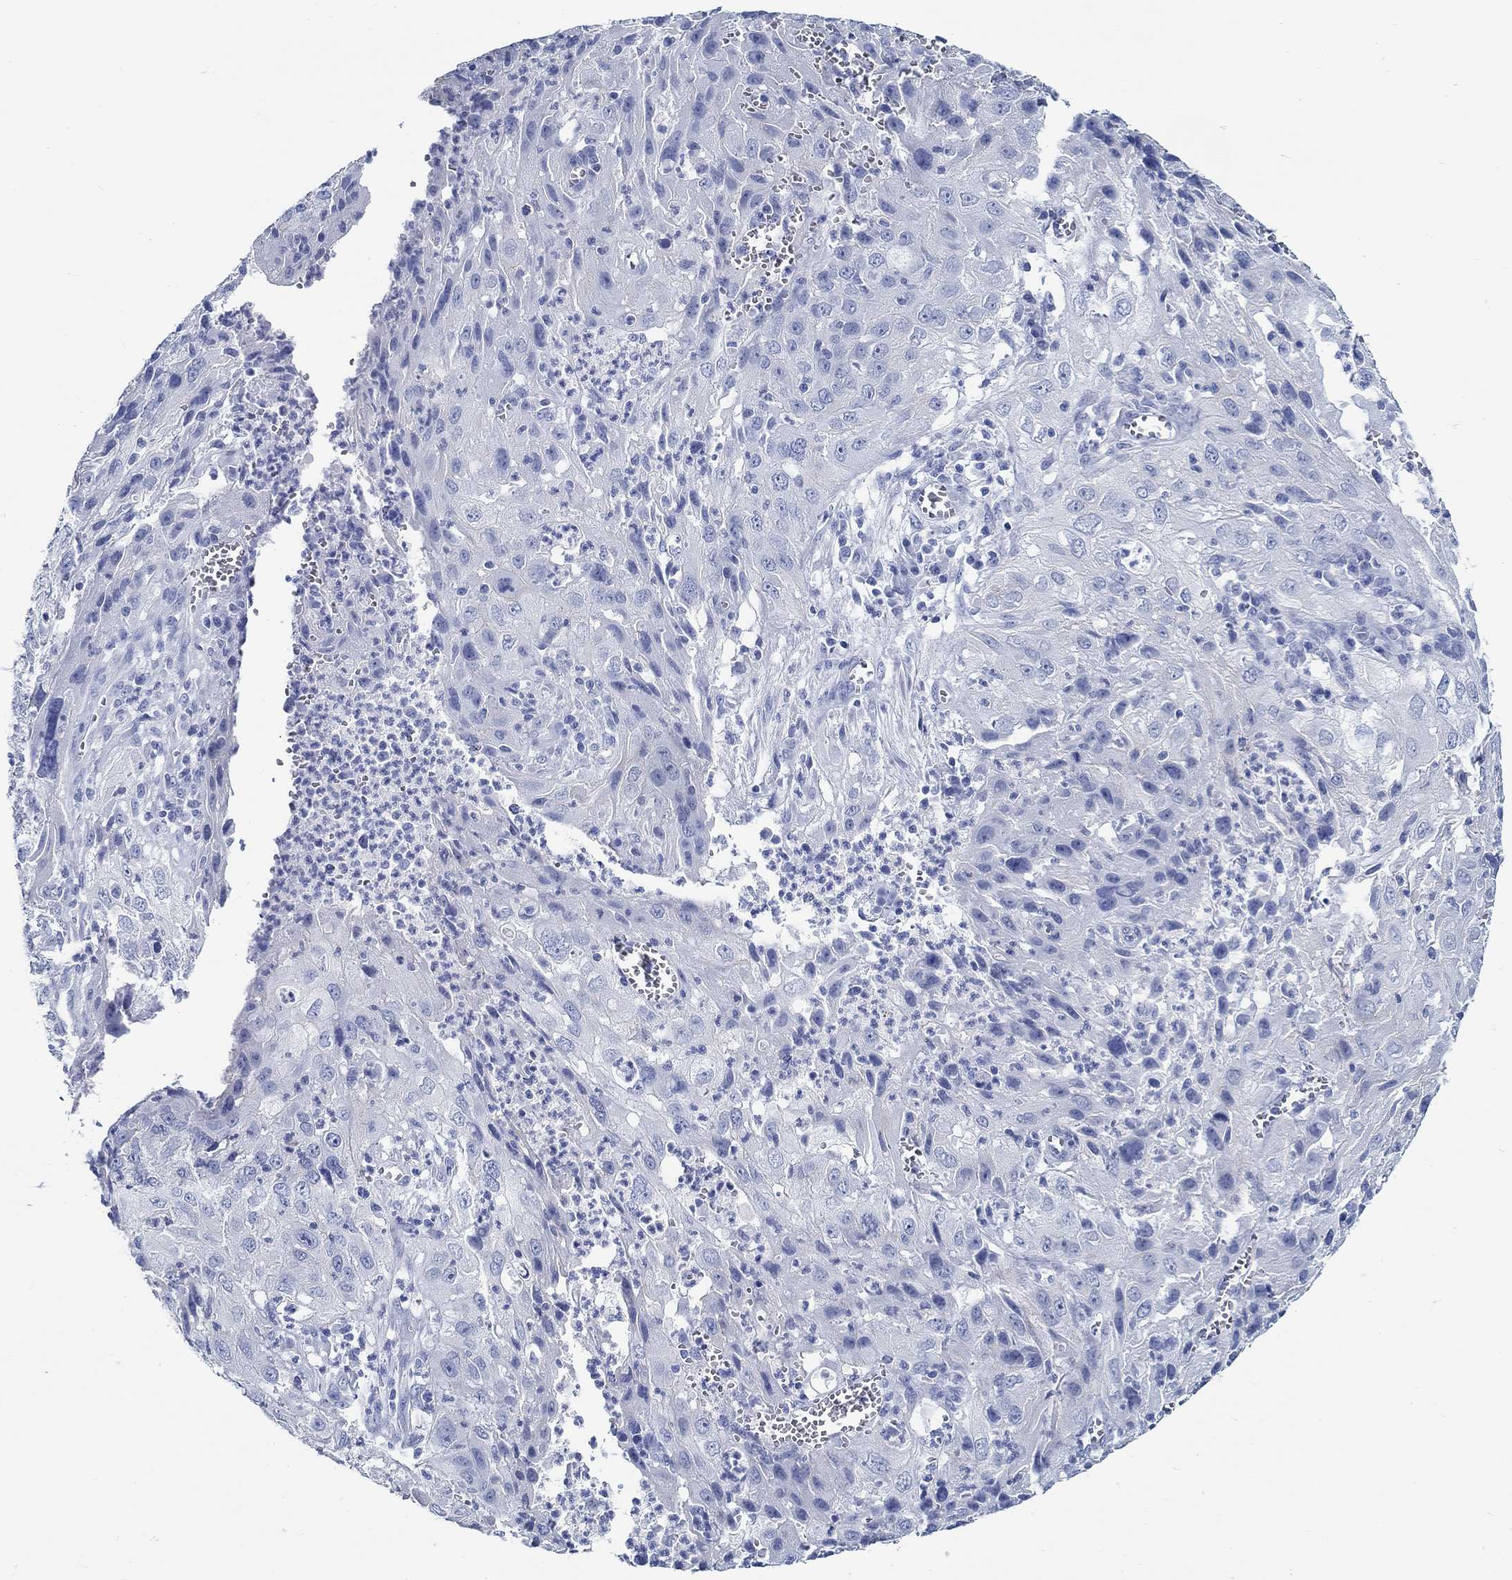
{"staining": {"intensity": "negative", "quantity": "none", "location": "none"}, "tissue": "cervical cancer", "cell_type": "Tumor cells", "image_type": "cancer", "snomed": [{"axis": "morphology", "description": "Squamous cell carcinoma, NOS"}, {"axis": "topography", "description": "Cervix"}], "caption": "Cervical squamous cell carcinoma was stained to show a protein in brown. There is no significant staining in tumor cells.", "gene": "RD3L", "patient": {"sex": "female", "age": 32}}